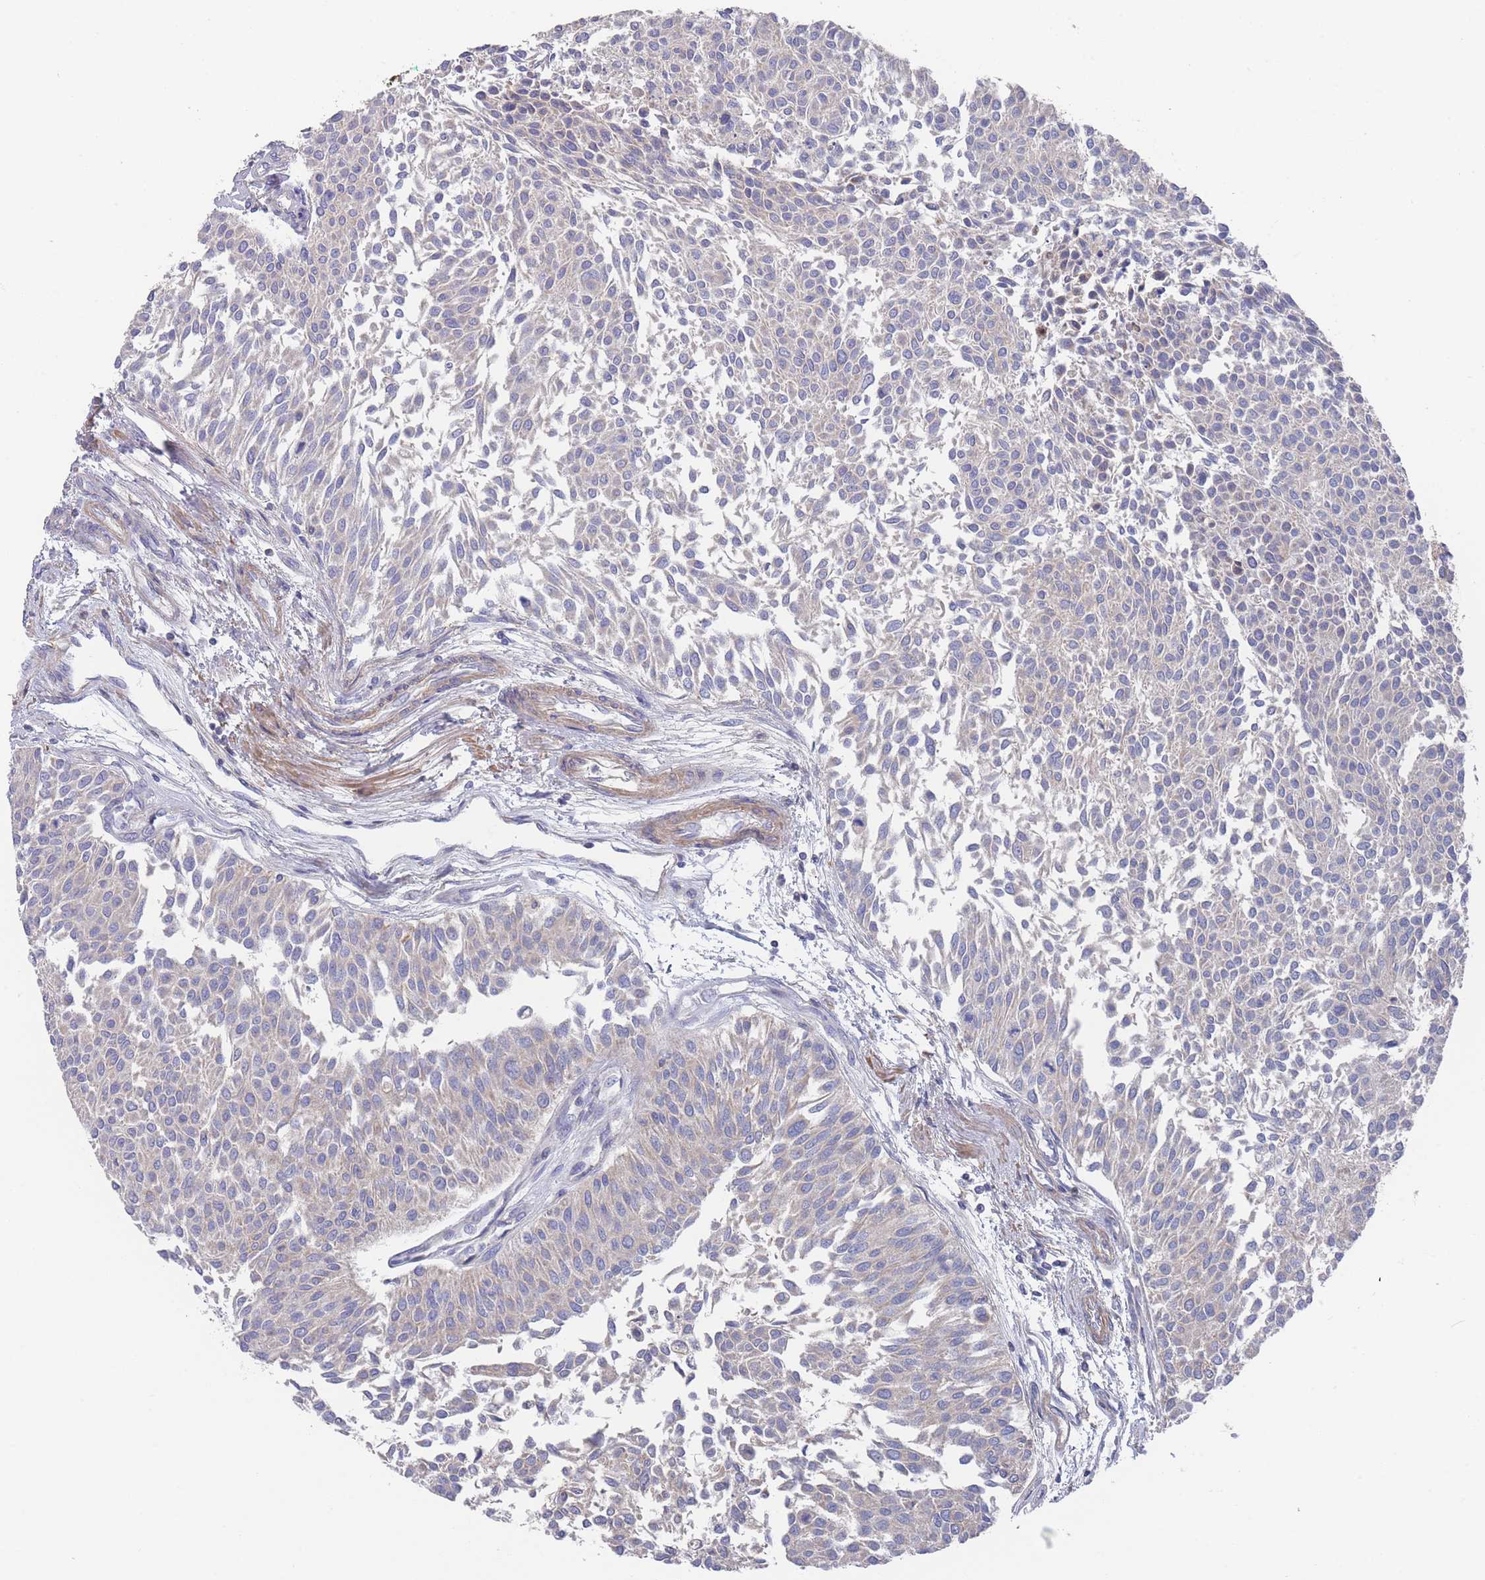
{"staining": {"intensity": "weak", "quantity": "25%-75%", "location": "cytoplasmic/membranous"}, "tissue": "urothelial cancer", "cell_type": "Tumor cells", "image_type": "cancer", "snomed": [{"axis": "morphology", "description": "Urothelial carcinoma, NOS"}, {"axis": "topography", "description": "Urinary bladder"}], "caption": "DAB immunohistochemical staining of transitional cell carcinoma reveals weak cytoplasmic/membranous protein expression in about 25%-75% of tumor cells.", "gene": "SCCPDH", "patient": {"sex": "male", "age": 55}}